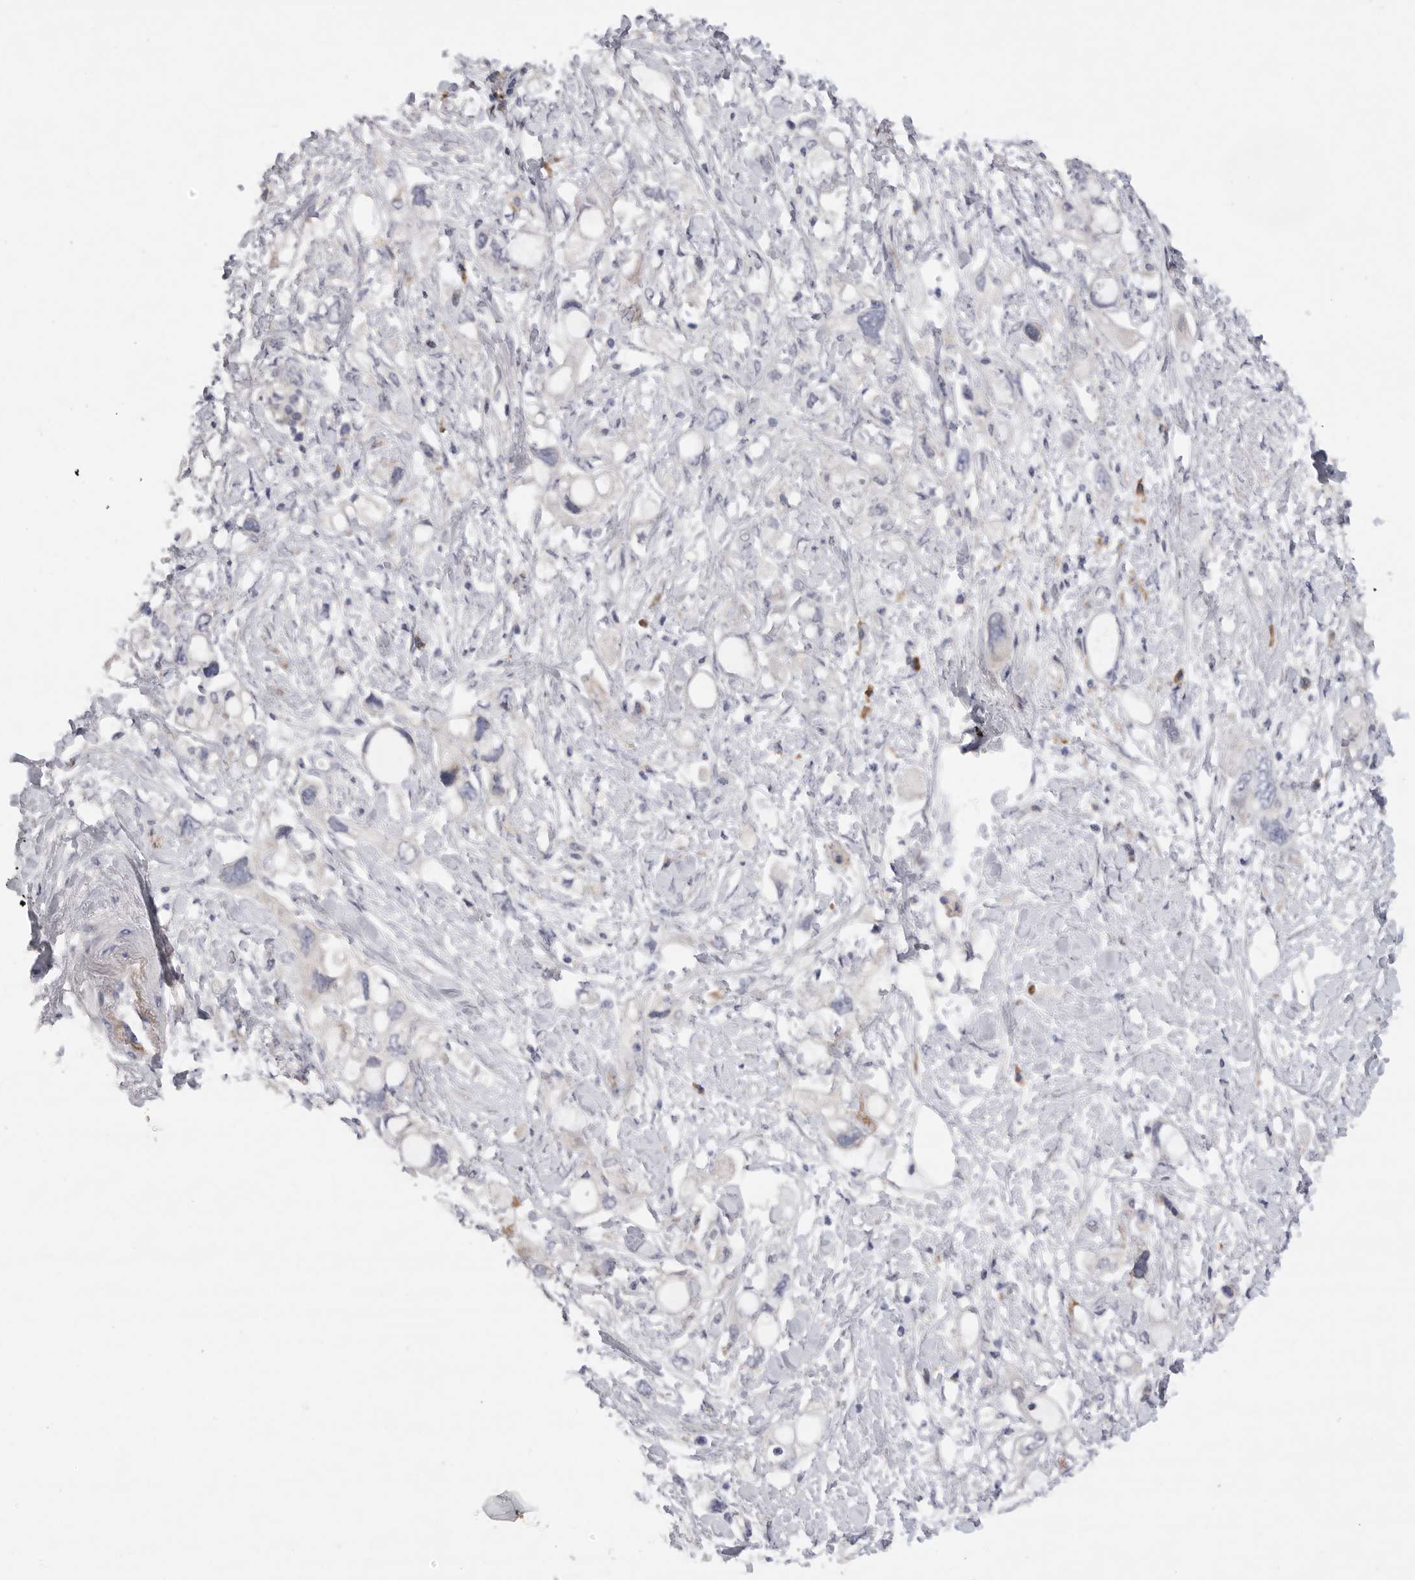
{"staining": {"intensity": "moderate", "quantity": "<25%", "location": "cytoplasmic/membranous"}, "tissue": "pancreatic cancer", "cell_type": "Tumor cells", "image_type": "cancer", "snomed": [{"axis": "morphology", "description": "Adenocarcinoma, NOS"}, {"axis": "topography", "description": "Pancreas"}], "caption": "Pancreatic cancer (adenocarcinoma) stained with a protein marker shows moderate staining in tumor cells.", "gene": "EDEM3", "patient": {"sex": "female", "age": 56}}